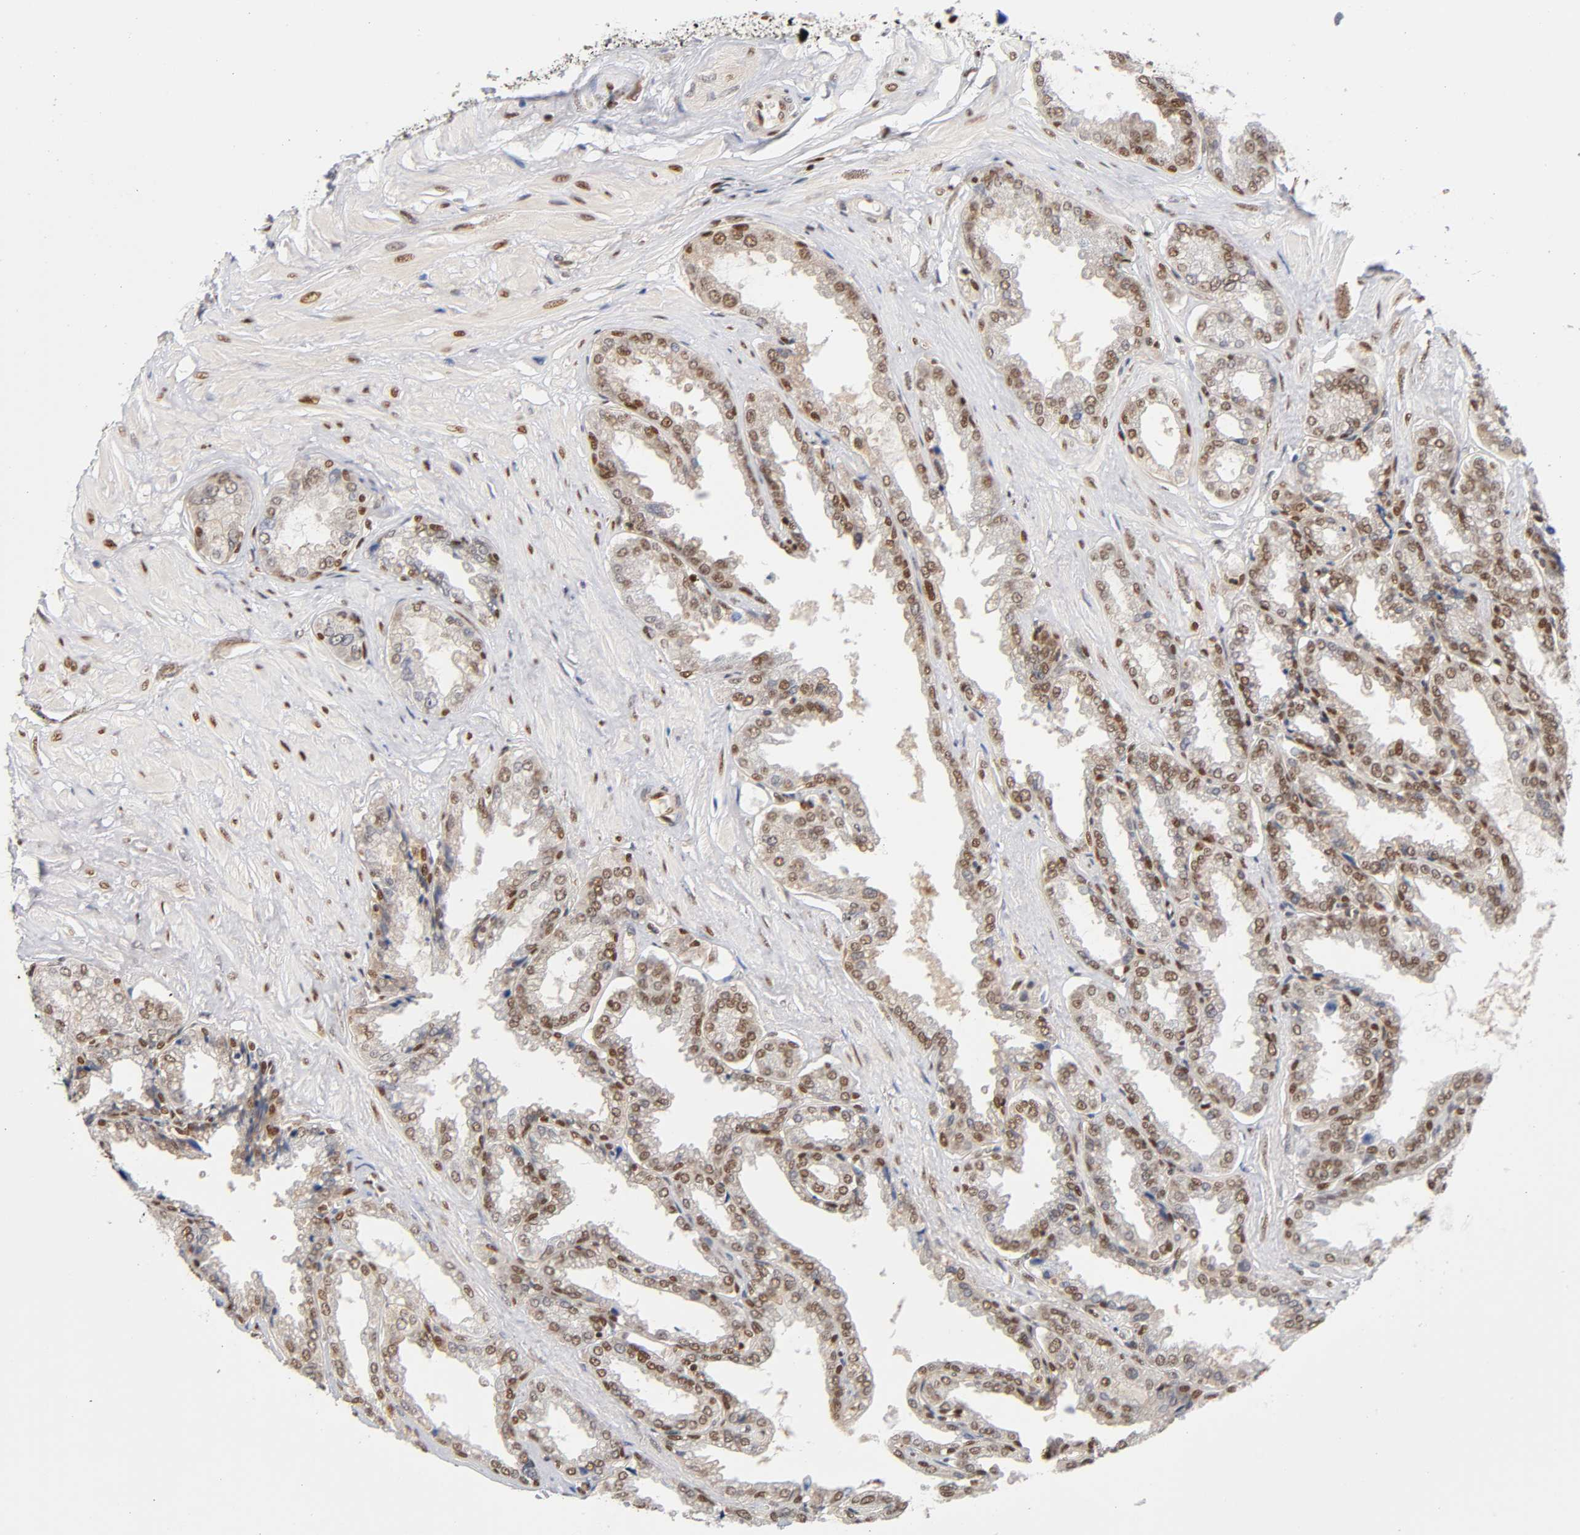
{"staining": {"intensity": "strong", "quantity": ">75%", "location": "nuclear"}, "tissue": "seminal vesicle", "cell_type": "Glandular cells", "image_type": "normal", "snomed": [{"axis": "morphology", "description": "Normal tissue, NOS"}, {"axis": "topography", "description": "Seminal veicle"}], "caption": "DAB (3,3'-diaminobenzidine) immunohistochemical staining of unremarkable human seminal vesicle reveals strong nuclear protein positivity in about >75% of glandular cells. (brown staining indicates protein expression, while blue staining denotes nuclei).", "gene": "ILKAP", "patient": {"sex": "male", "age": 46}}